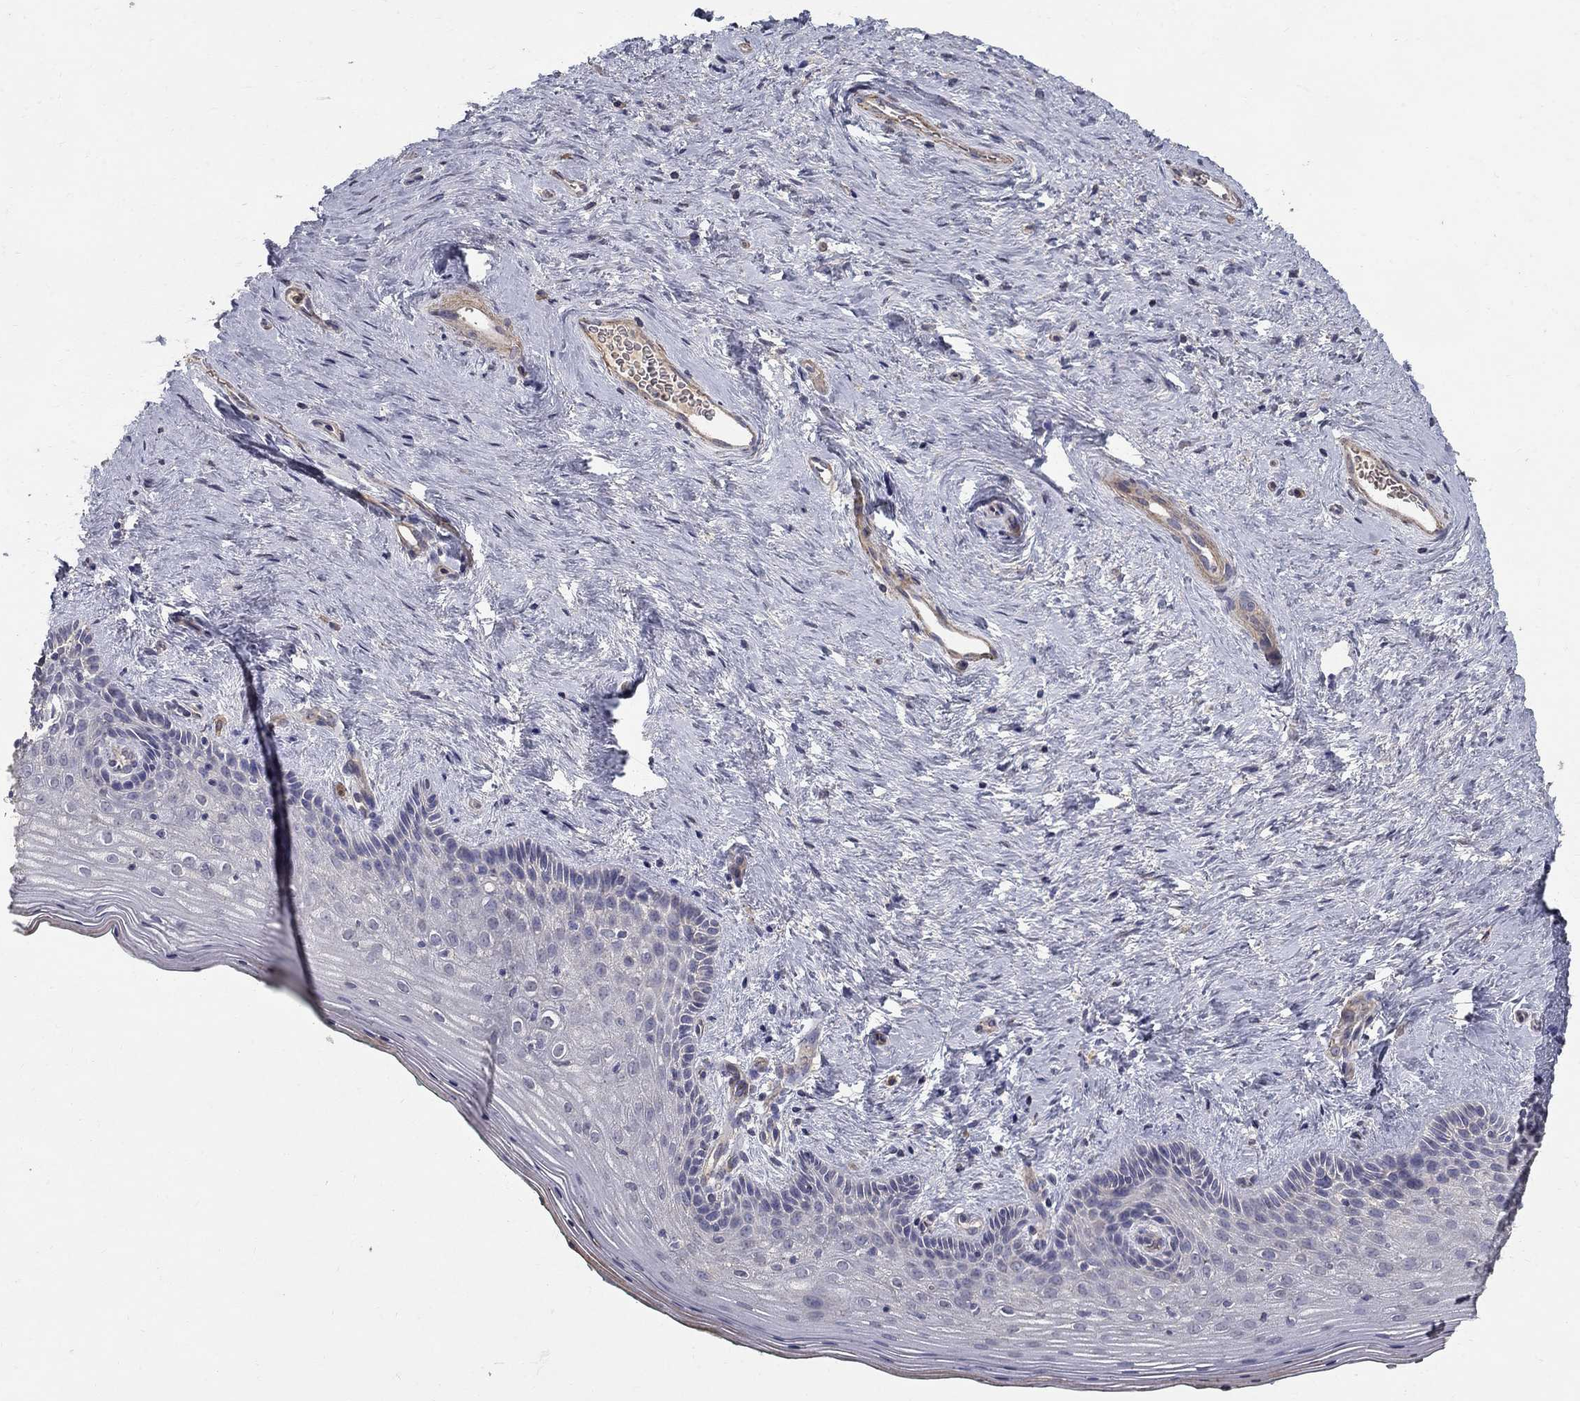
{"staining": {"intensity": "negative", "quantity": "none", "location": "none"}, "tissue": "vagina", "cell_type": "Squamous epithelial cells", "image_type": "normal", "snomed": [{"axis": "morphology", "description": "Normal tissue, NOS"}, {"axis": "topography", "description": "Vagina"}], "caption": "Immunohistochemistry (IHC) of benign vagina exhibits no expression in squamous epithelial cells.", "gene": "MPP2", "patient": {"sex": "female", "age": 45}}